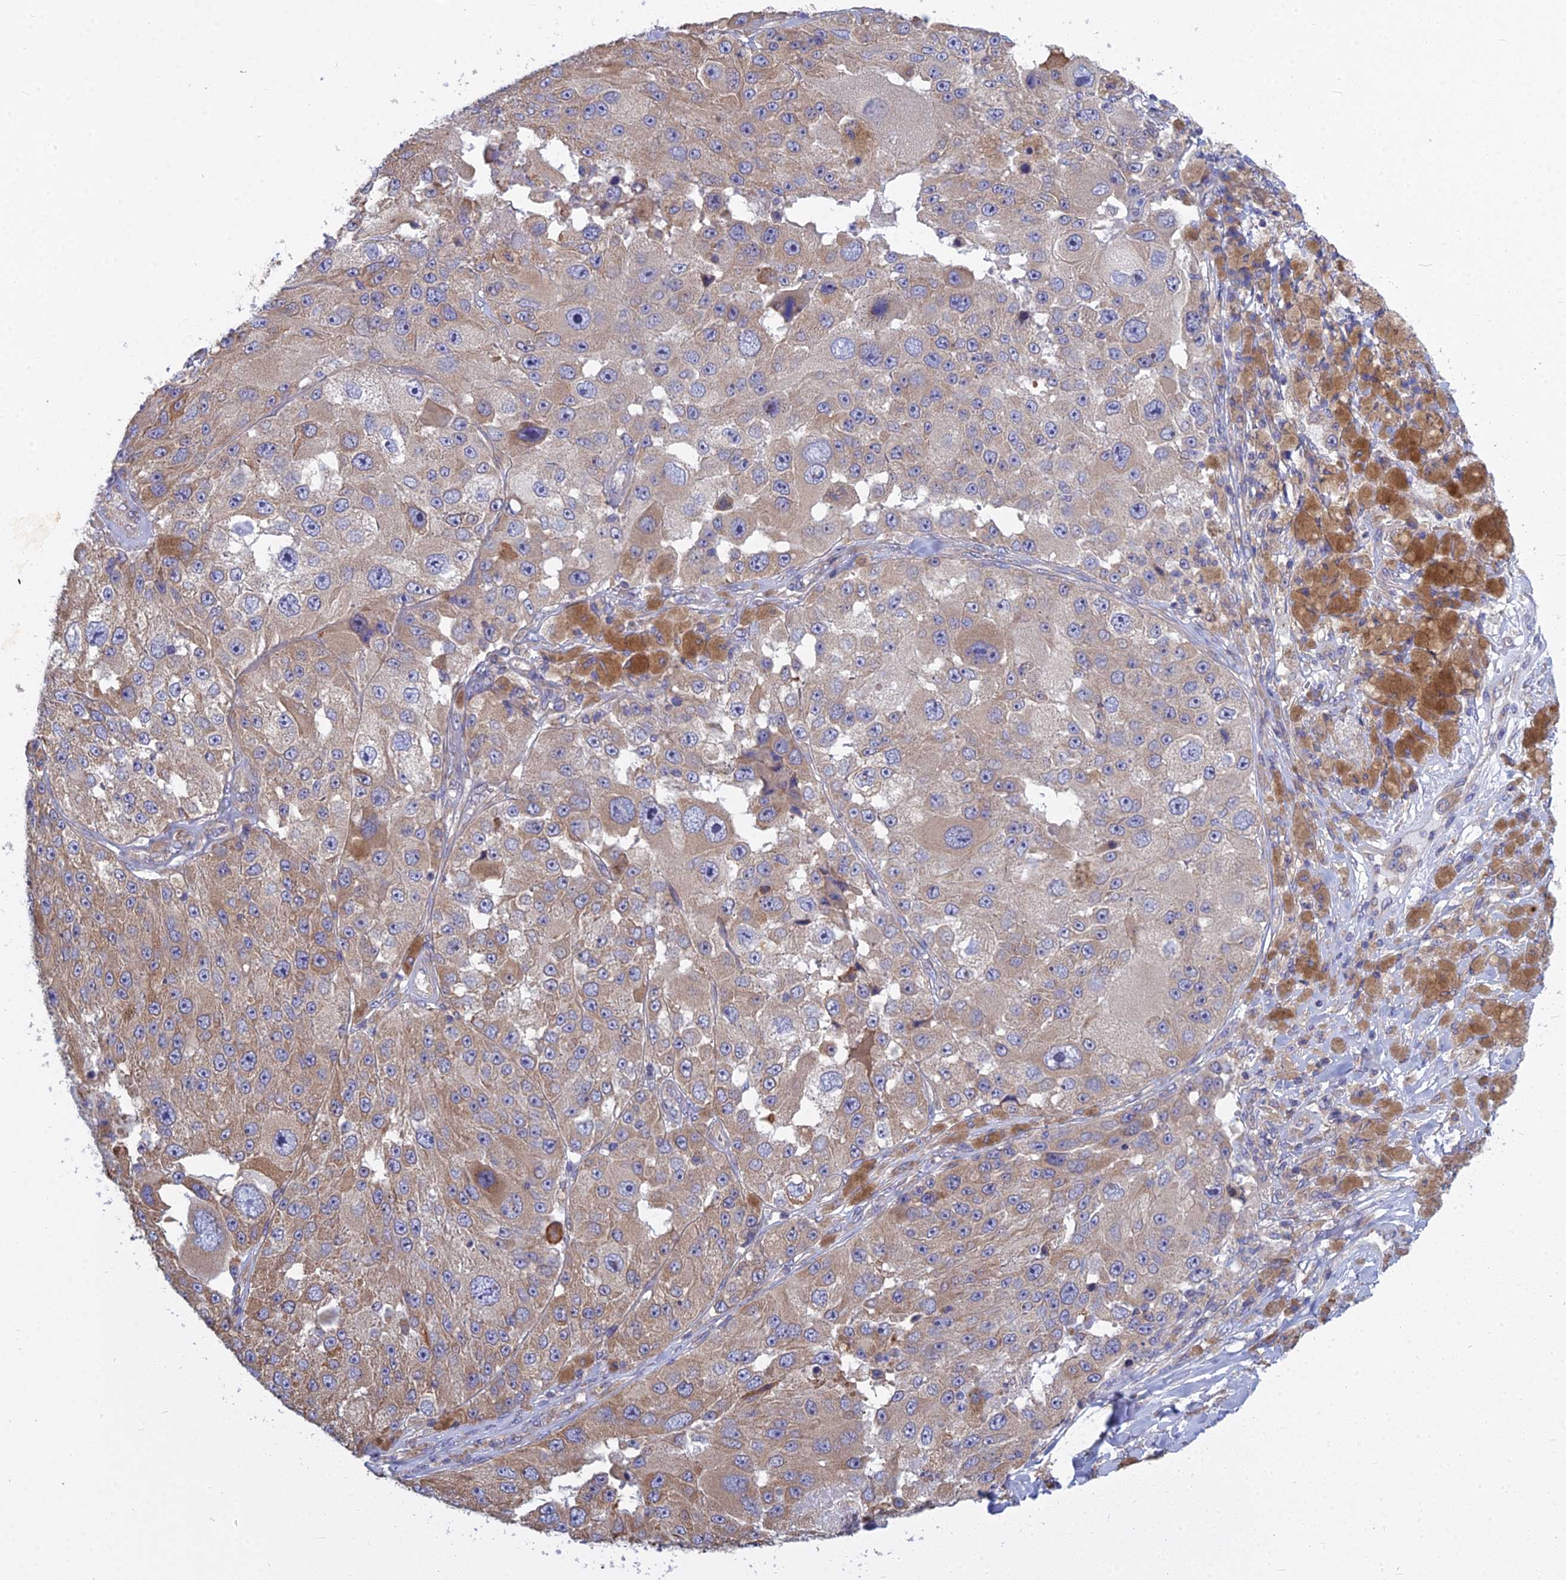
{"staining": {"intensity": "moderate", "quantity": "<25%", "location": "cytoplasmic/membranous"}, "tissue": "melanoma", "cell_type": "Tumor cells", "image_type": "cancer", "snomed": [{"axis": "morphology", "description": "Malignant melanoma, Metastatic site"}, {"axis": "topography", "description": "Lymph node"}], "caption": "Brown immunohistochemical staining in human melanoma displays moderate cytoplasmic/membranous positivity in approximately <25% of tumor cells.", "gene": "KIAA1143", "patient": {"sex": "male", "age": 62}}